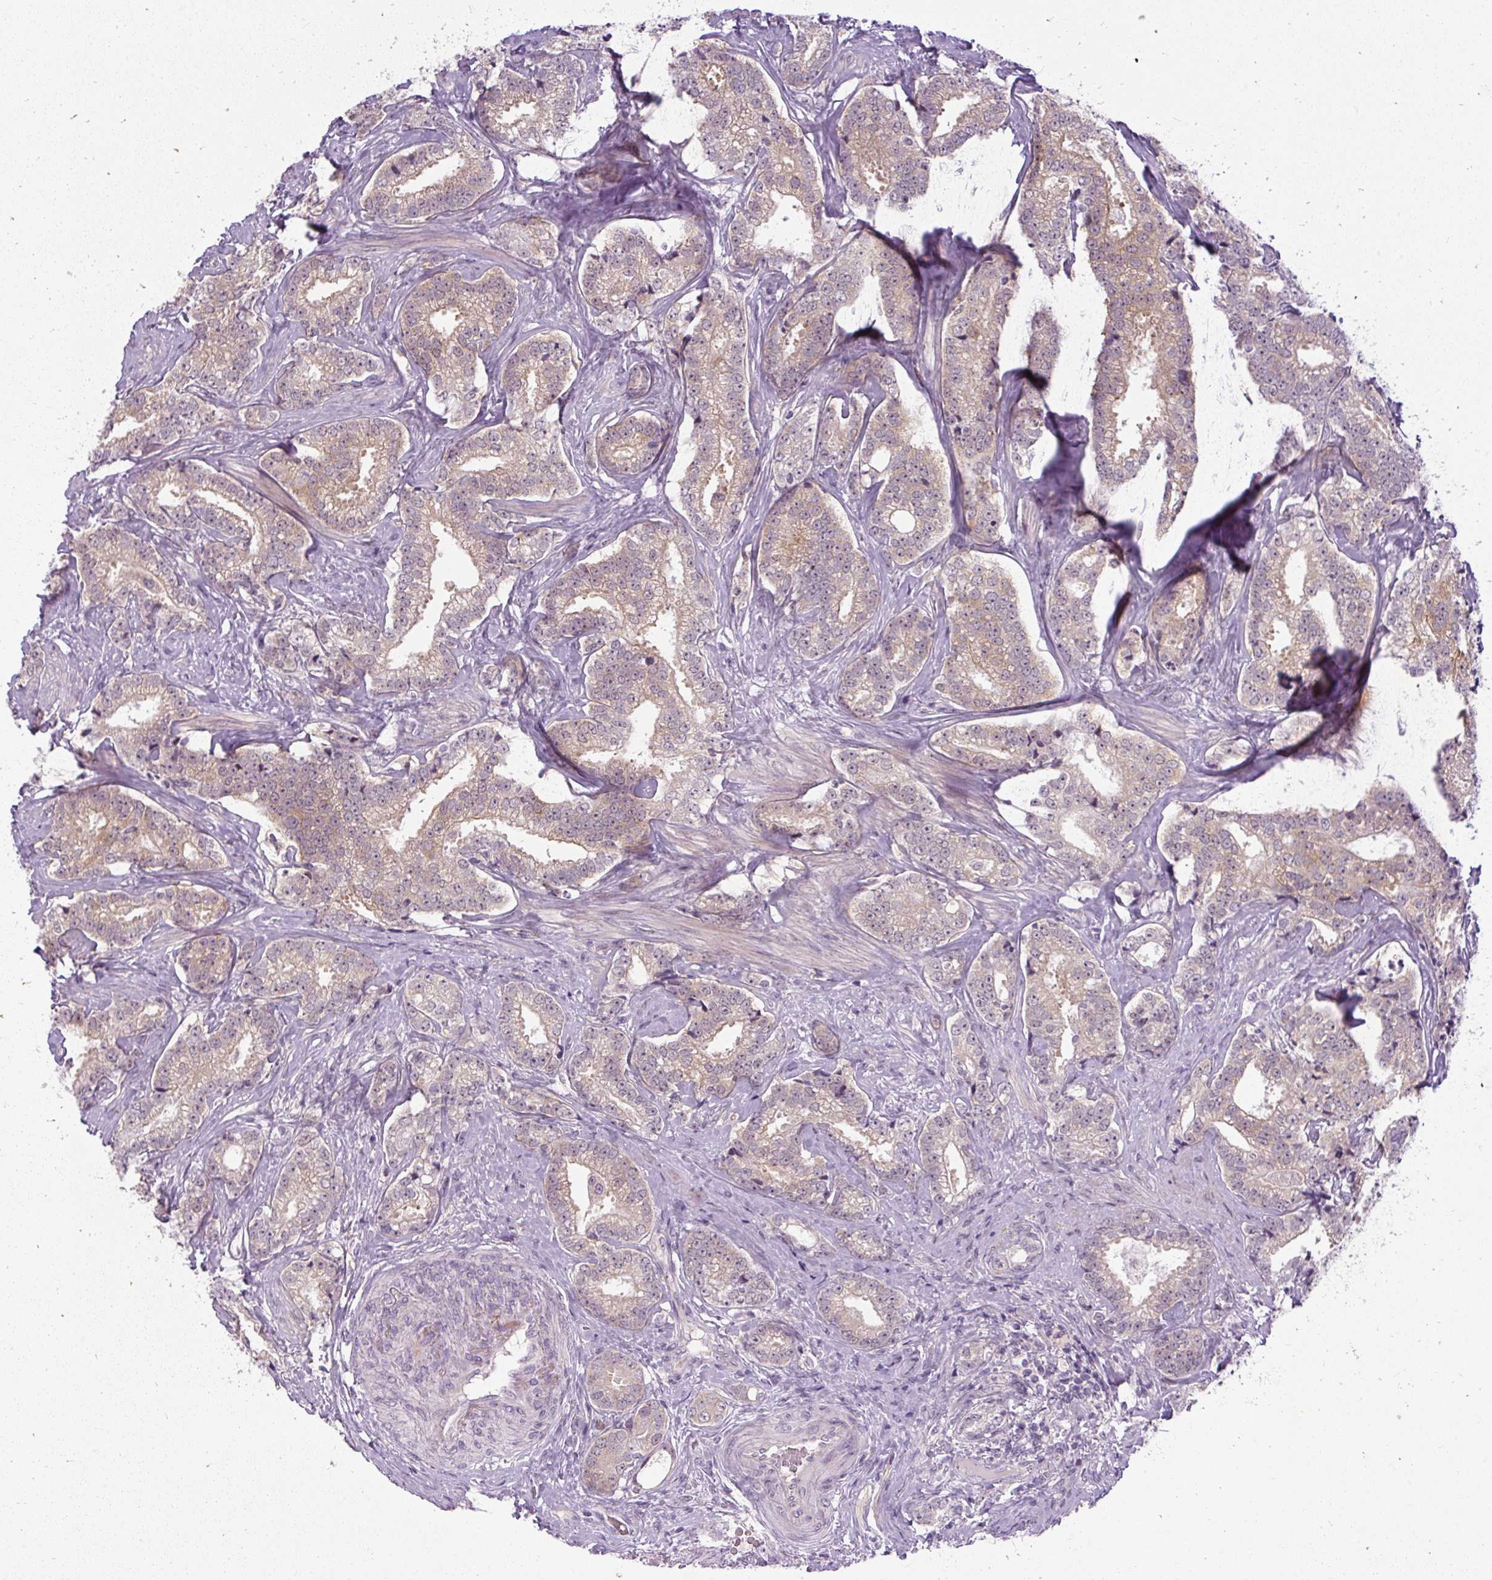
{"staining": {"intensity": "moderate", "quantity": ">75%", "location": "cytoplasmic/membranous"}, "tissue": "prostate cancer", "cell_type": "Tumor cells", "image_type": "cancer", "snomed": [{"axis": "morphology", "description": "Adenocarcinoma, Low grade"}, {"axis": "topography", "description": "Prostate"}], "caption": "High-power microscopy captured an immunohistochemistry image of prostate adenocarcinoma (low-grade), revealing moderate cytoplasmic/membranous expression in about >75% of tumor cells.", "gene": "FAM117B", "patient": {"sex": "male", "age": 63}}